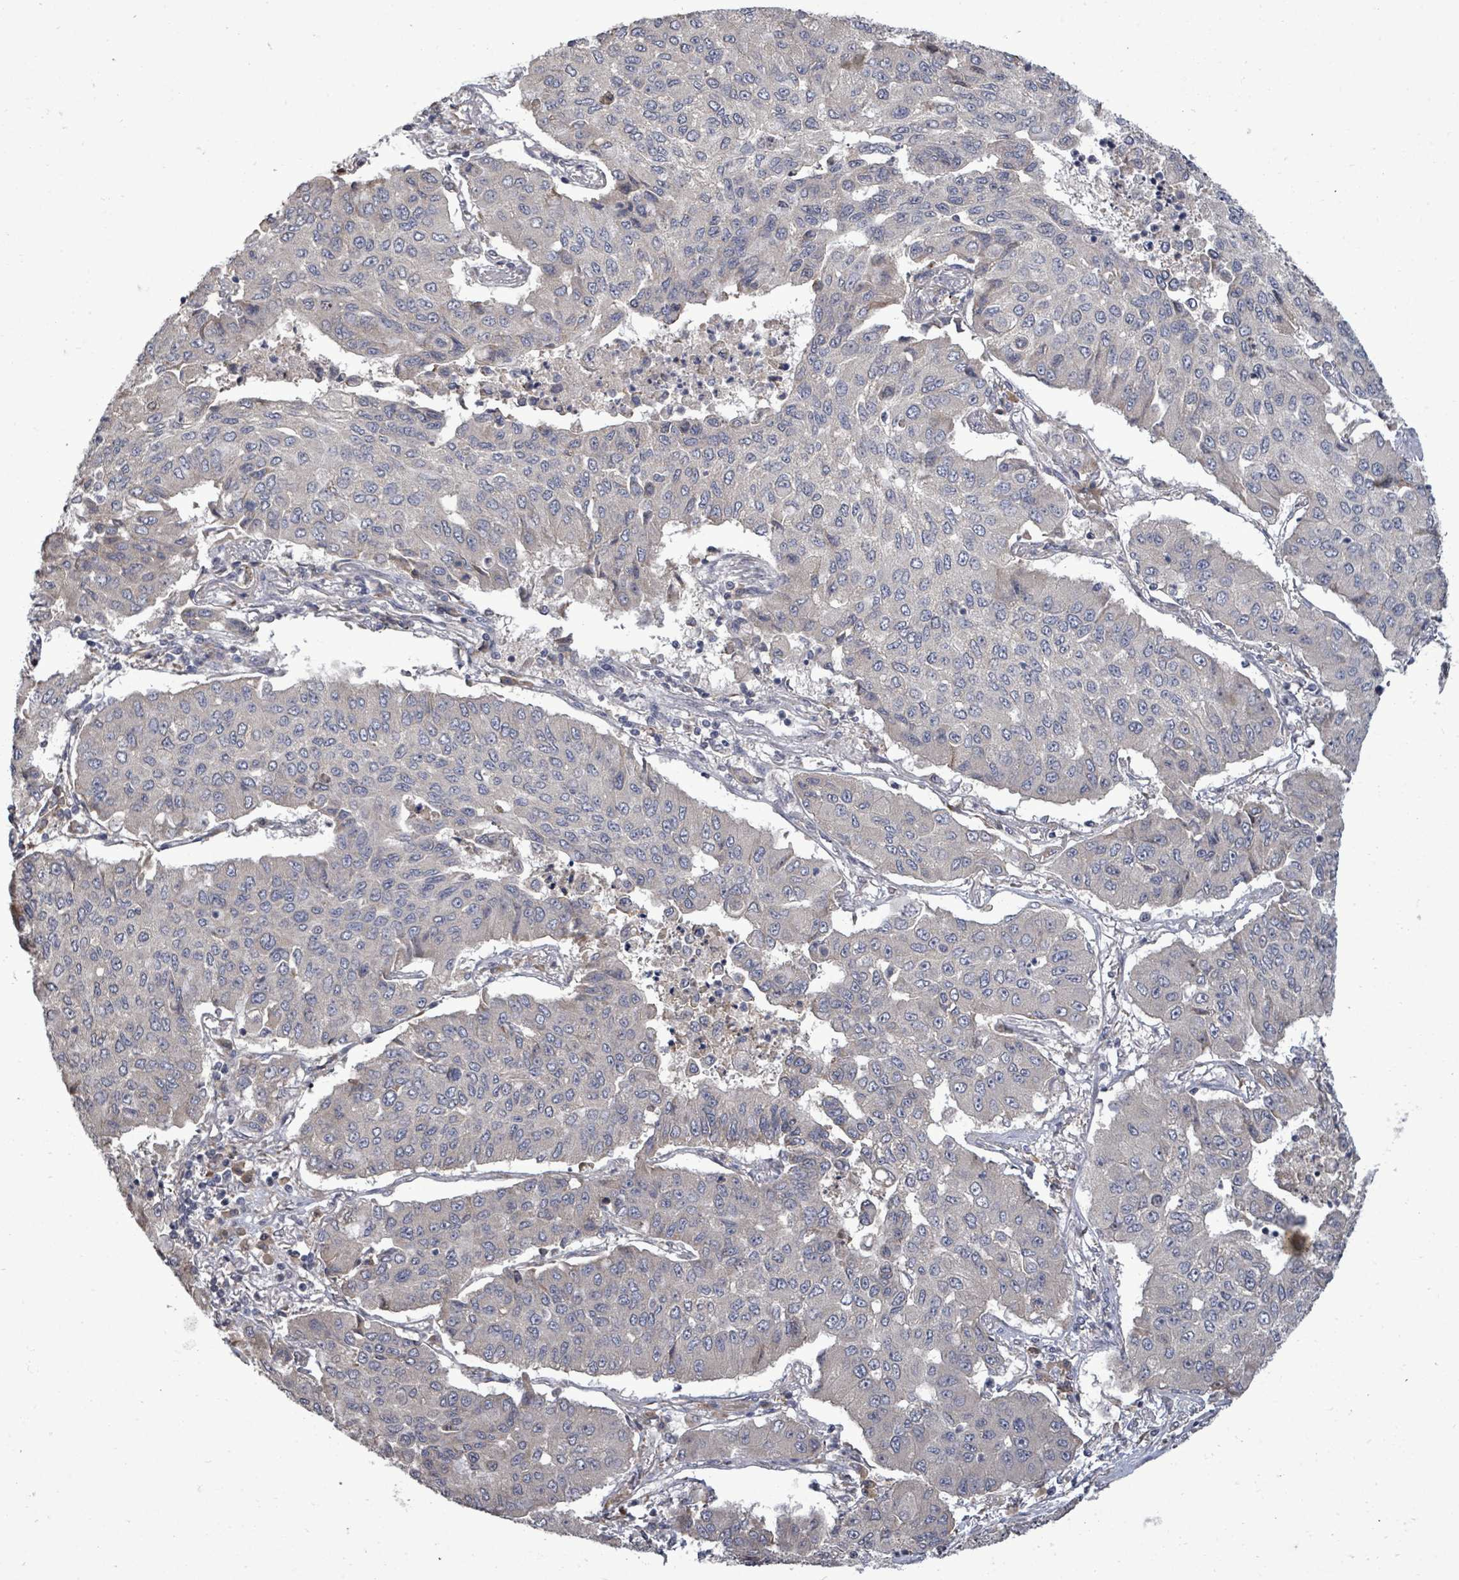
{"staining": {"intensity": "negative", "quantity": "none", "location": "none"}, "tissue": "lung cancer", "cell_type": "Tumor cells", "image_type": "cancer", "snomed": [{"axis": "morphology", "description": "Squamous cell carcinoma, NOS"}, {"axis": "topography", "description": "Lung"}], "caption": "A high-resolution photomicrograph shows immunohistochemistry staining of lung cancer (squamous cell carcinoma), which displays no significant staining in tumor cells.", "gene": "POMGNT2", "patient": {"sex": "male", "age": 74}}